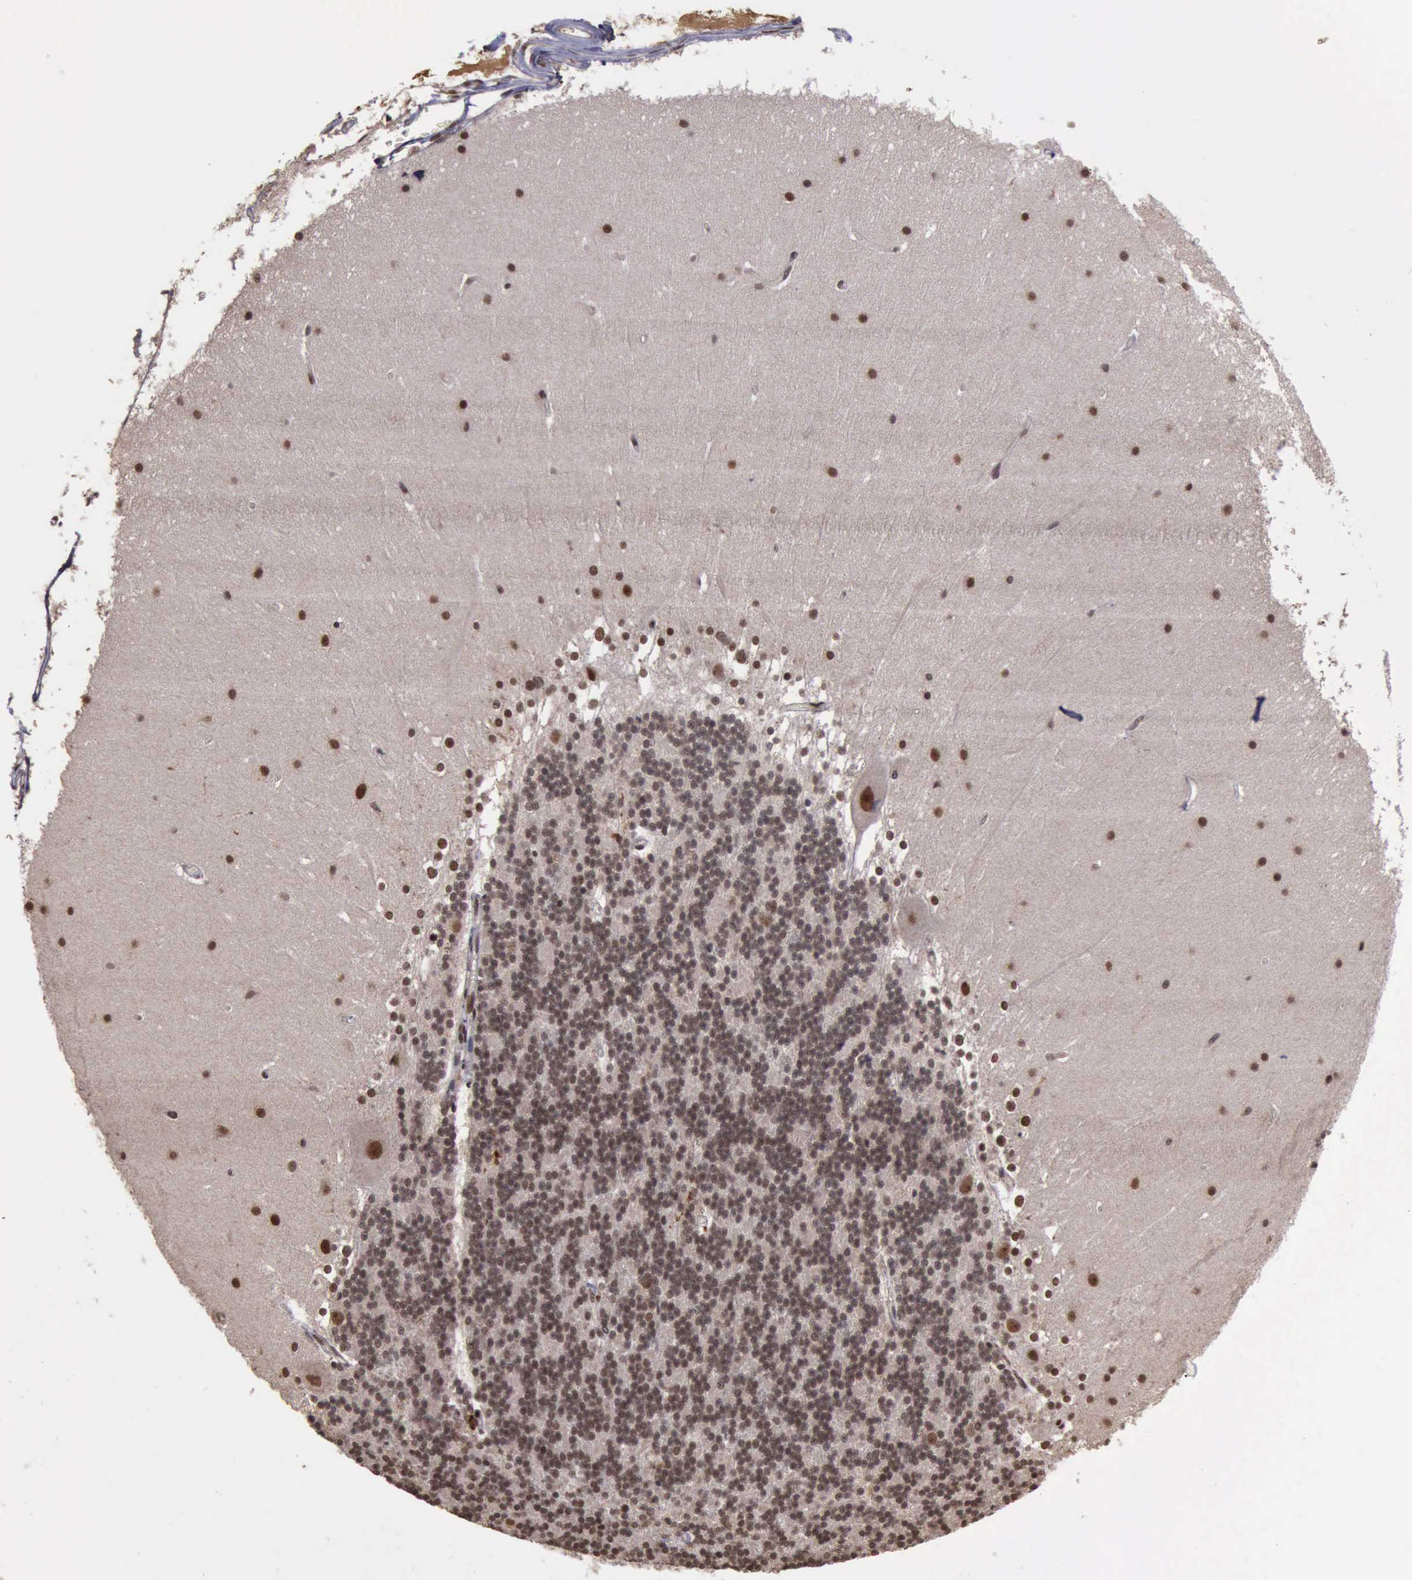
{"staining": {"intensity": "weak", "quantity": "25%-75%", "location": "cytoplasmic/membranous,nuclear"}, "tissue": "cerebellum", "cell_type": "Cells in granular layer", "image_type": "normal", "snomed": [{"axis": "morphology", "description": "Normal tissue, NOS"}, {"axis": "topography", "description": "Cerebellum"}], "caption": "Immunohistochemistry (IHC) (DAB) staining of normal cerebellum shows weak cytoplasmic/membranous,nuclear protein positivity in approximately 25%-75% of cells in granular layer. The staining is performed using DAB brown chromogen to label protein expression. The nuclei are counter-stained blue using hematoxylin.", "gene": "TRMT2A", "patient": {"sex": "female", "age": 19}}